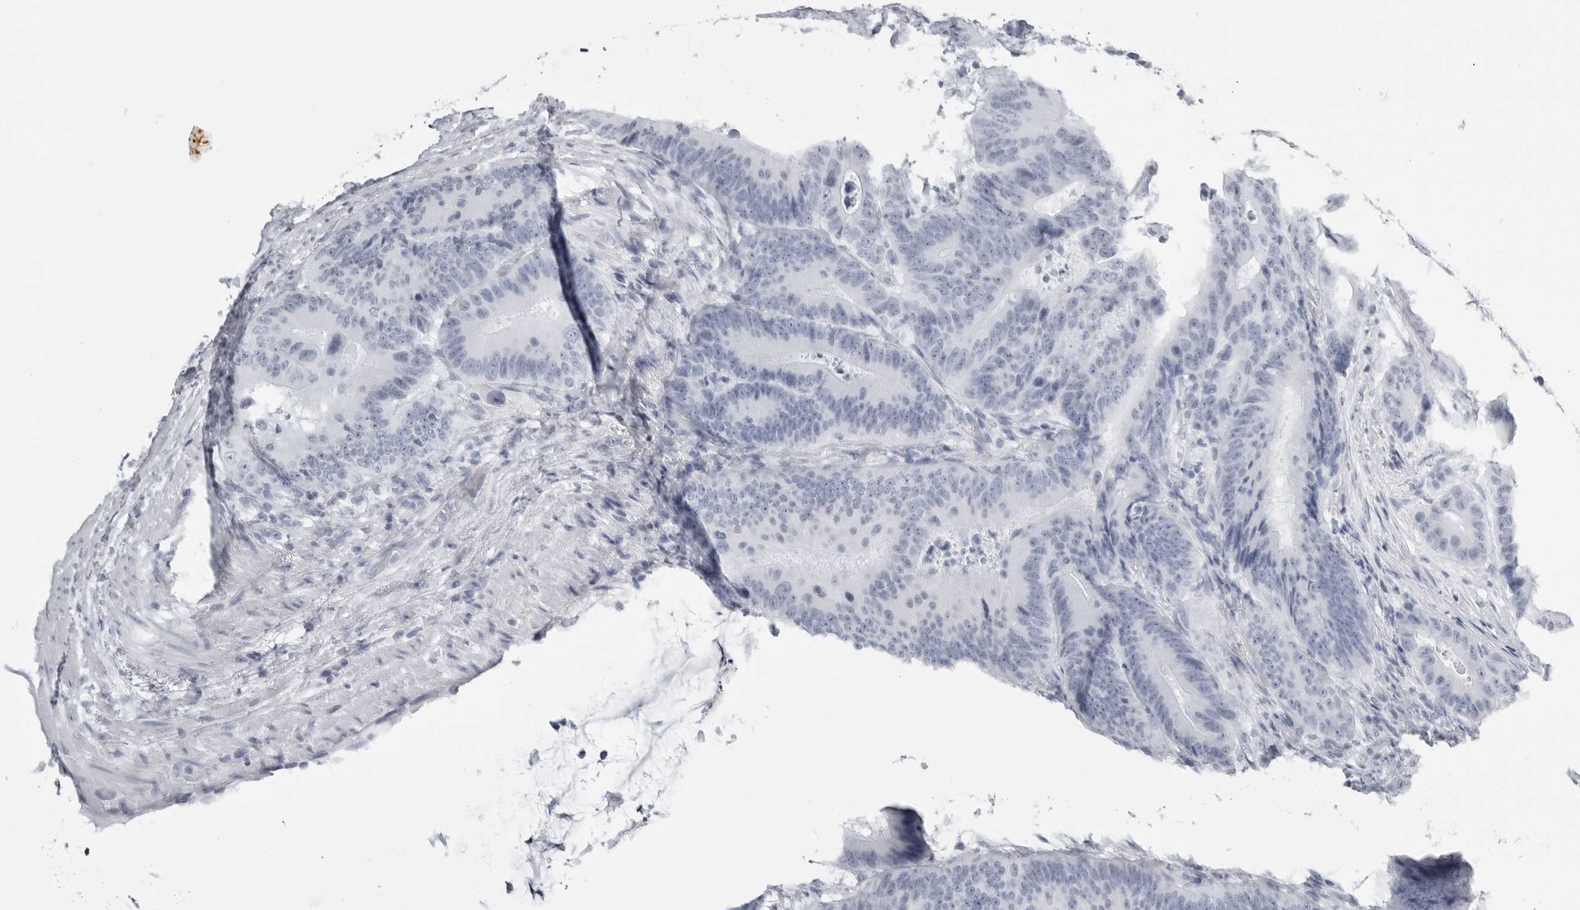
{"staining": {"intensity": "negative", "quantity": "none", "location": "none"}, "tissue": "colorectal cancer", "cell_type": "Tumor cells", "image_type": "cancer", "snomed": [{"axis": "morphology", "description": "Adenocarcinoma, NOS"}, {"axis": "topography", "description": "Colon"}], "caption": "A histopathology image of colorectal cancer (adenocarcinoma) stained for a protein demonstrates no brown staining in tumor cells.", "gene": "KLK9", "patient": {"sex": "male", "age": 83}}